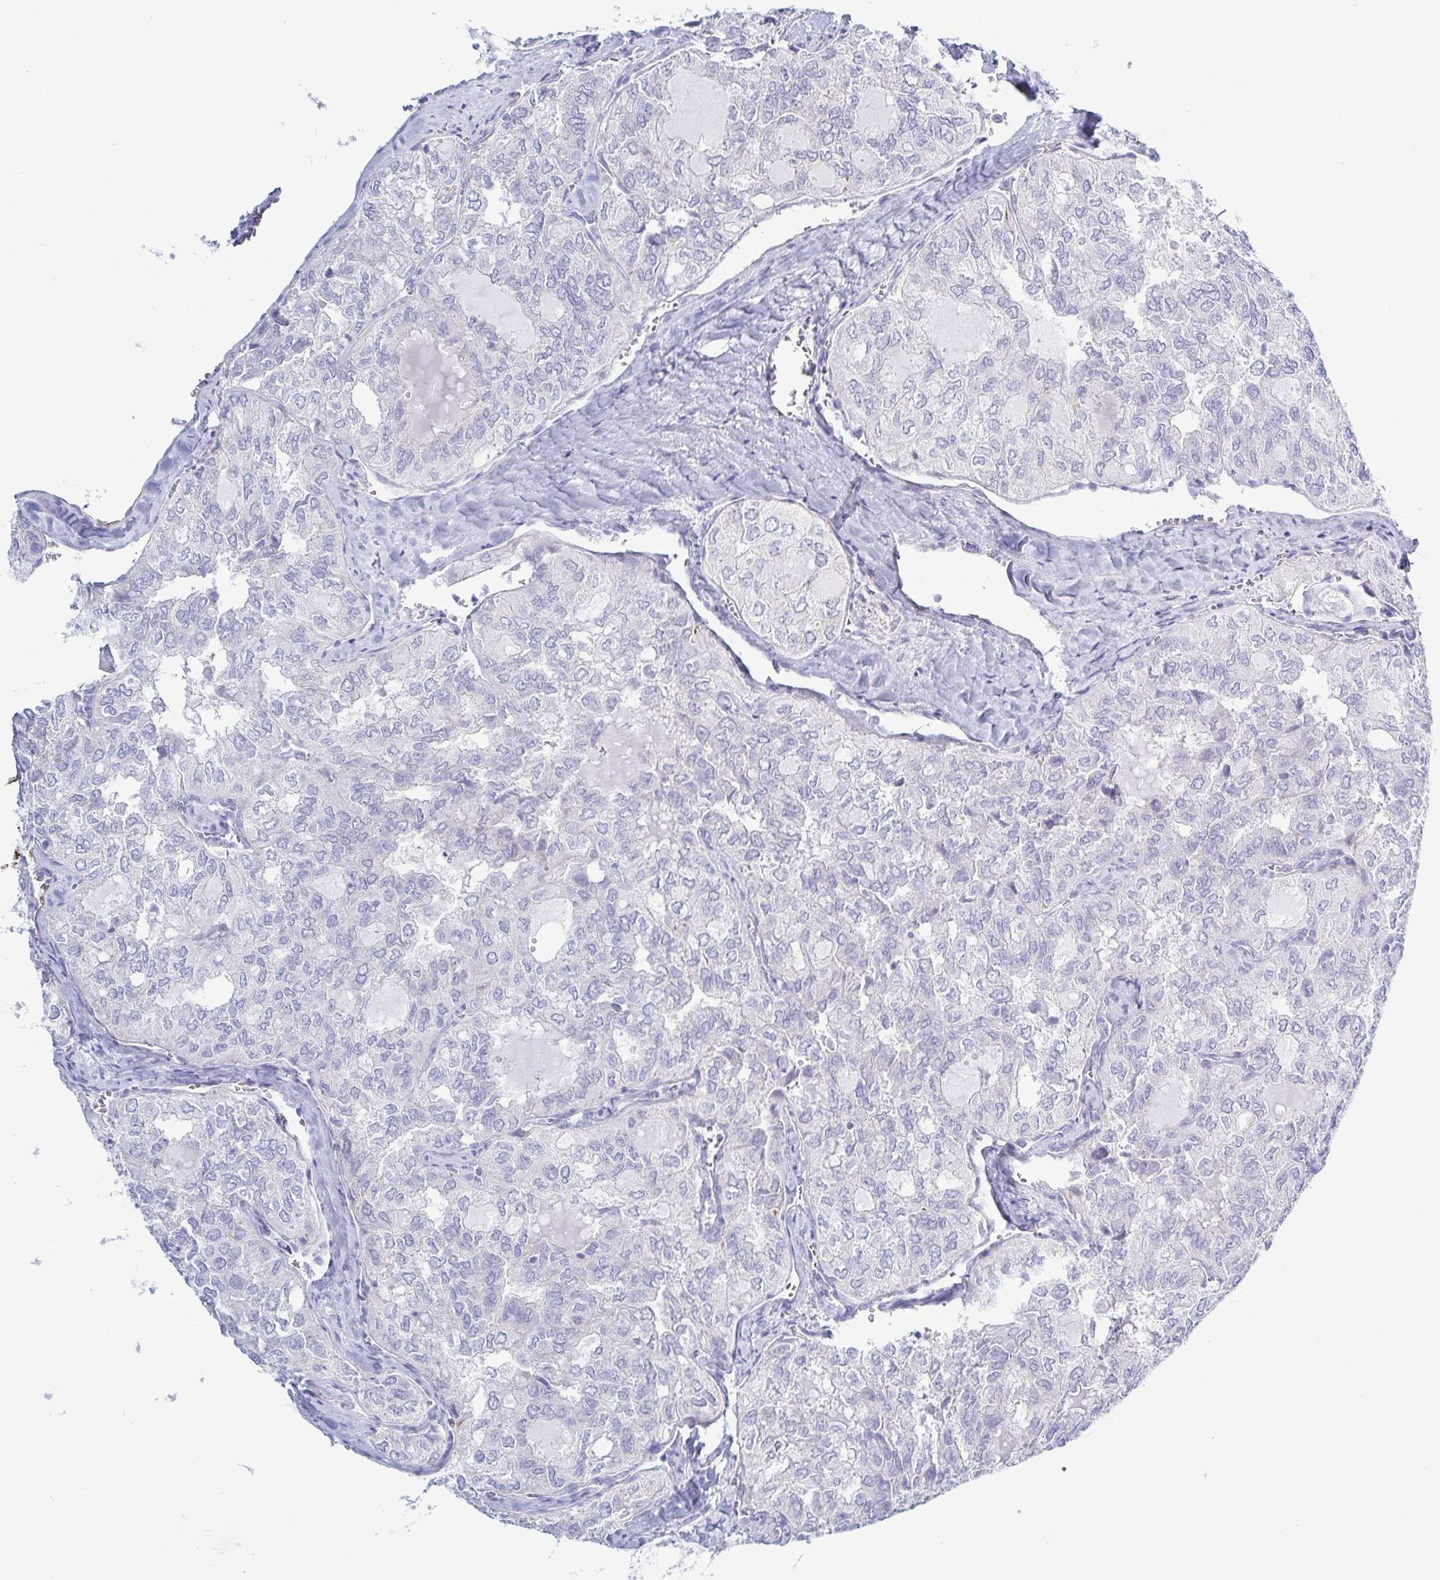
{"staining": {"intensity": "negative", "quantity": "none", "location": "none"}, "tissue": "thyroid cancer", "cell_type": "Tumor cells", "image_type": "cancer", "snomed": [{"axis": "morphology", "description": "Follicular adenoma carcinoma, NOS"}, {"axis": "topography", "description": "Thyroid gland"}], "caption": "This is an immunohistochemistry micrograph of thyroid follicular adenoma carcinoma. There is no staining in tumor cells.", "gene": "TNNI2", "patient": {"sex": "male", "age": 75}}